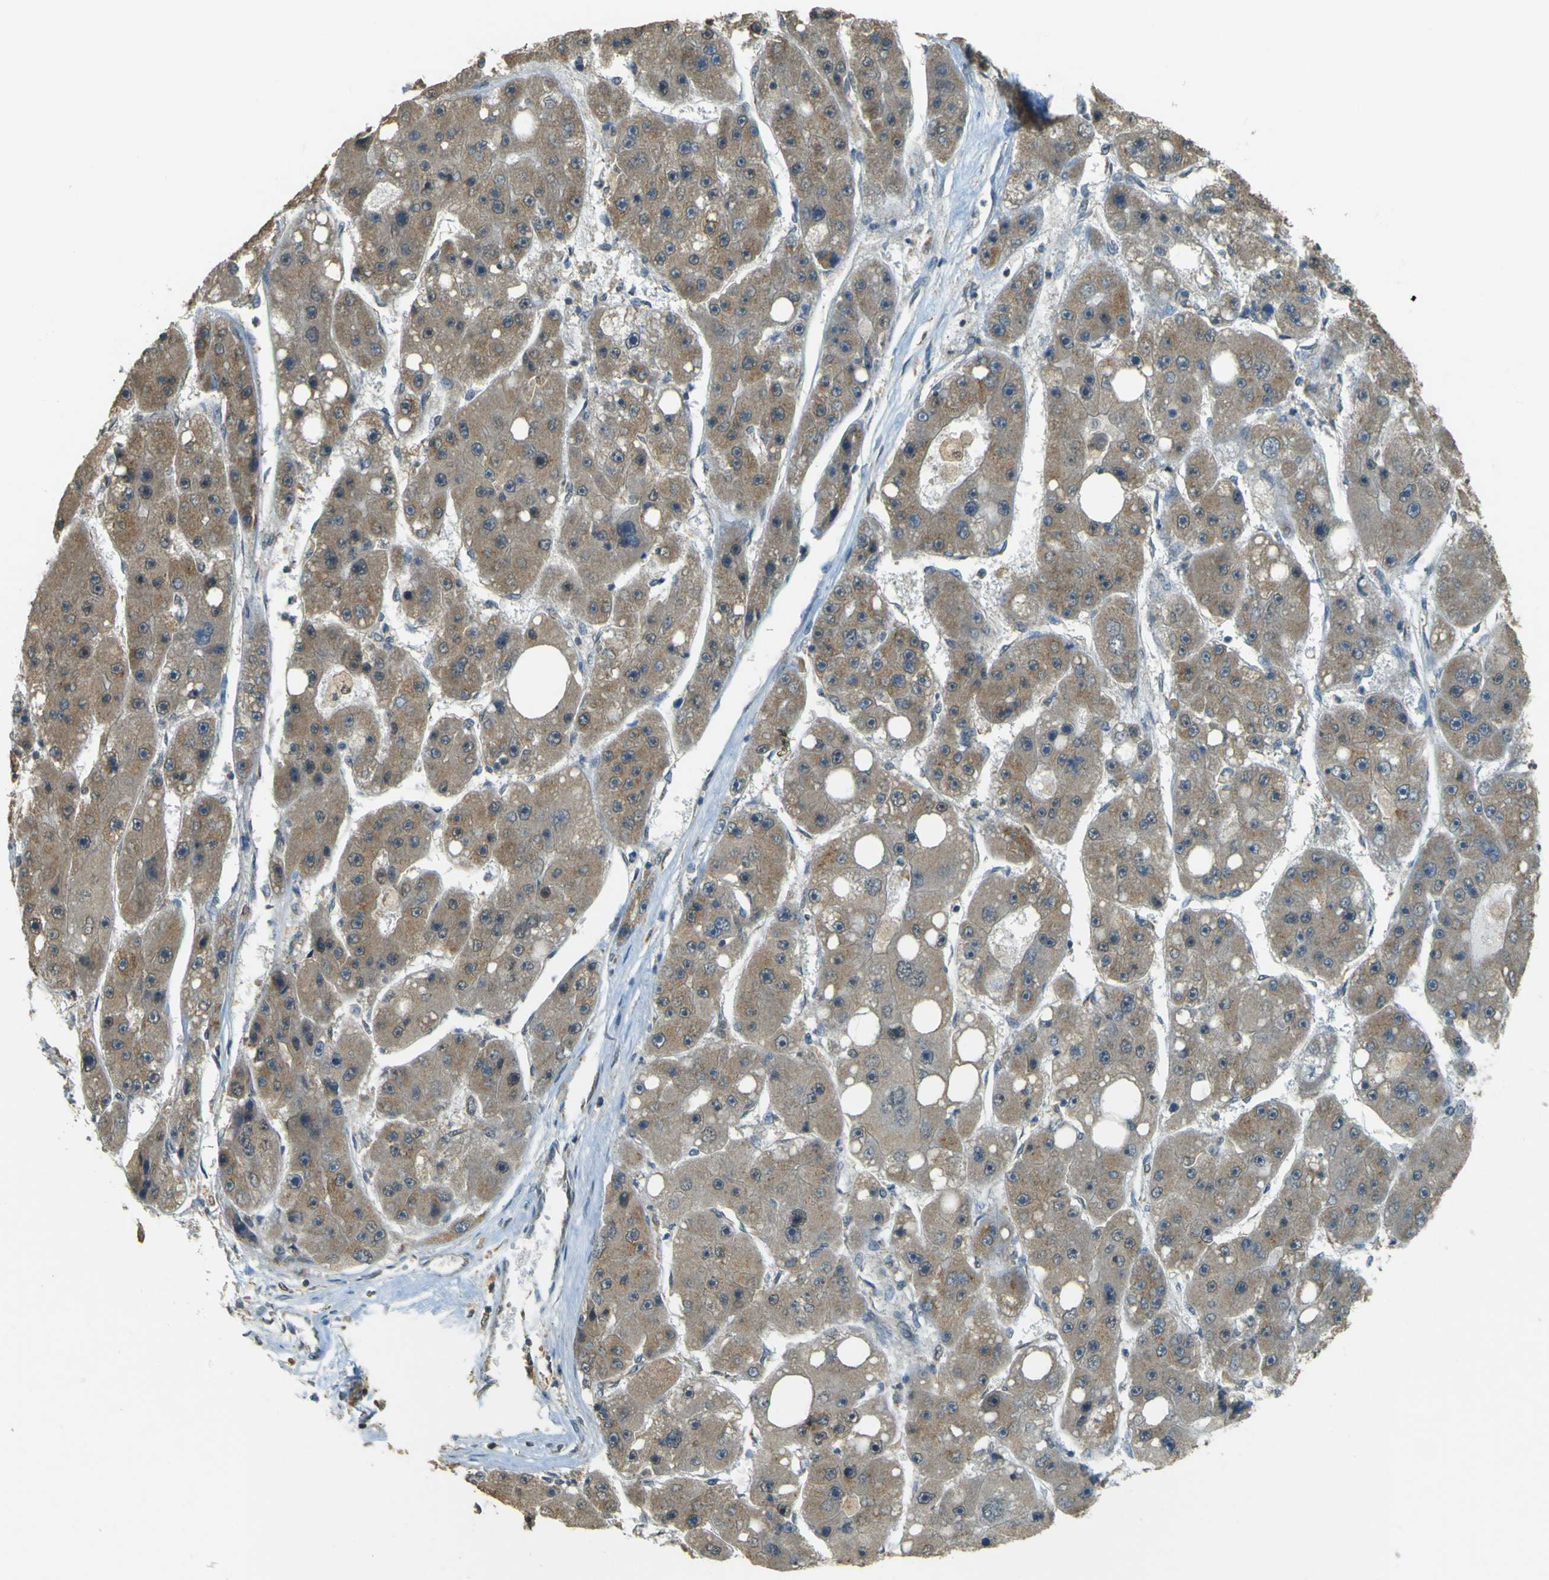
{"staining": {"intensity": "moderate", "quantity": ">75%", "location": "cytoplasmic/membranous"}, "tissue": "liver cancer", "cell_type": "Tumor cells", "image_type": "cancer", "snomed": [{"axis": "morphology", "description": "Carcinoma, Hepatocellular, NOS"}, {"axis": "topography", "description": "Liver"}], "caption": "Moderate cytoplasmic/membranous positivity is present in about >75% of tumor cells in liver cancer (hepatocellular carcinoma).", "gene": "GOLGA1", "patient": {"sex": "female", "age": 61}}